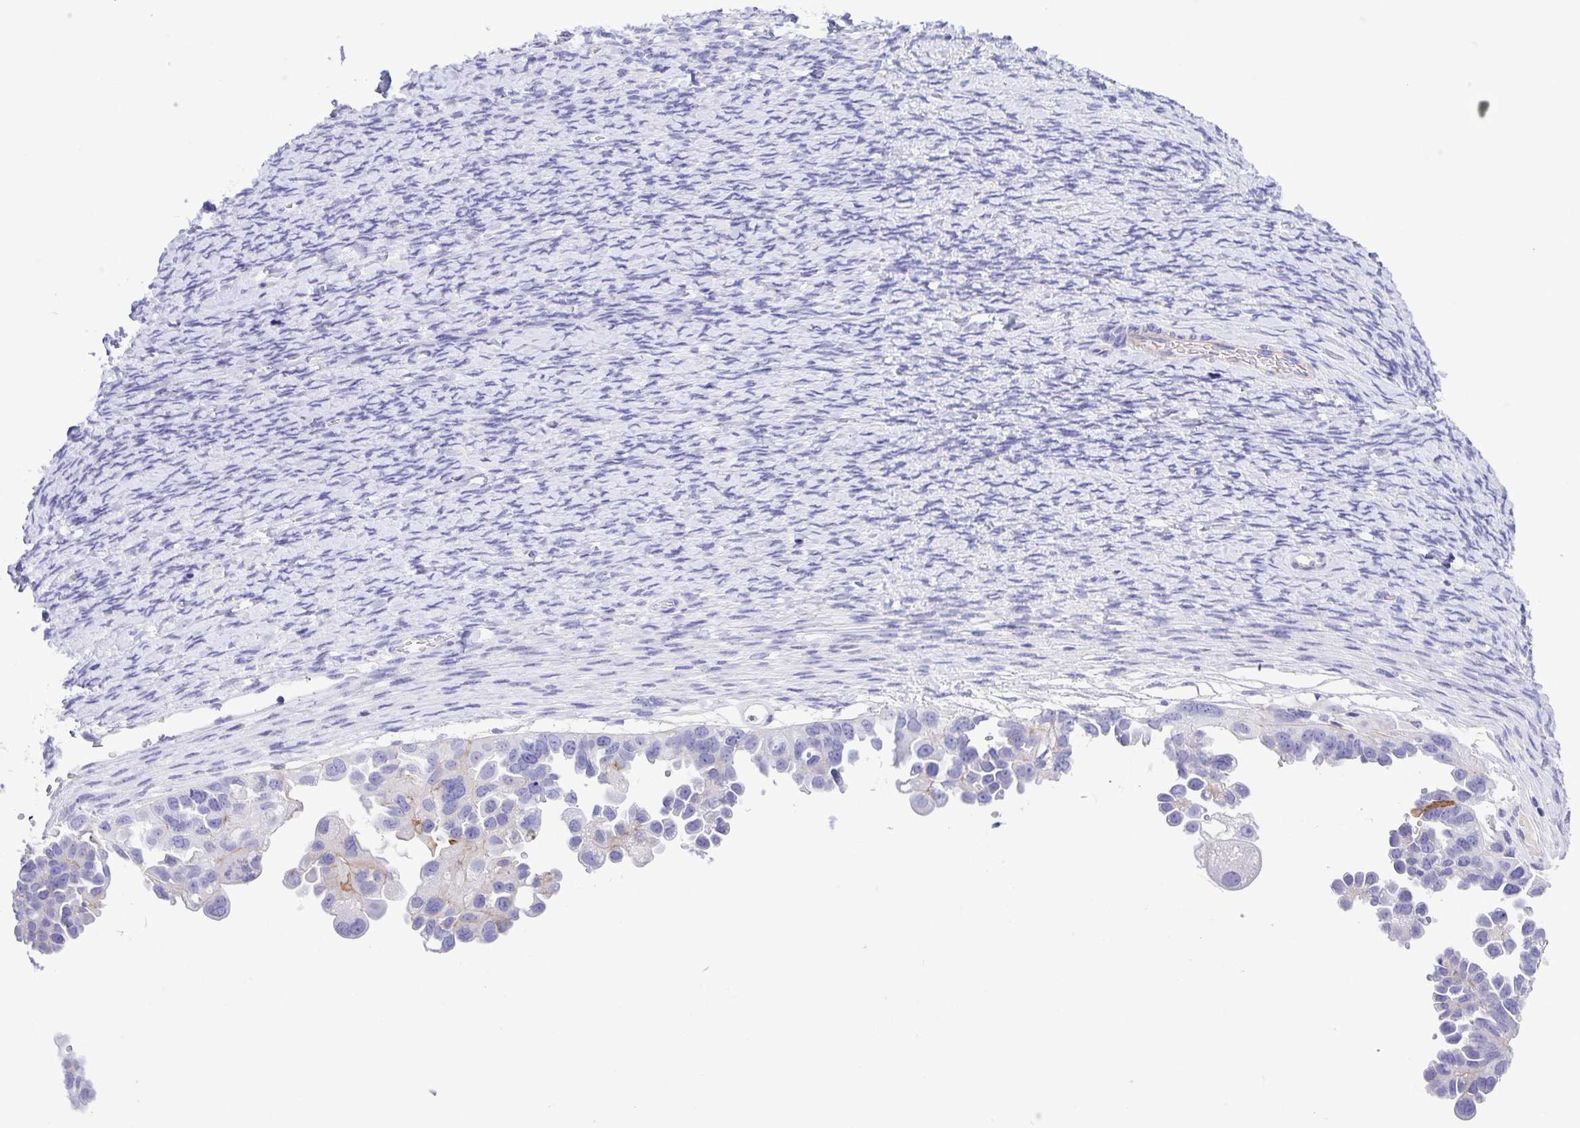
{"staining": {"intensity": "negative", "quantity": "none", "location": "none"}, "tissue": "ovarian cancer", "cell_type": "Tumor cells", "image_type": "cancer", "snomed": [{"axis": "morphology", "description": "Cystadenocarcinoma, serous, NOS"}, {"axis": "topography", "description": "Ovary"}], "caption": "The IHC histopathology image has no significant staining in tumor cells of ovarian serous cystadenocarcinoma tissue.", "gene": "UBQLN3", "patient": {"sex": "female", "age": 53}}